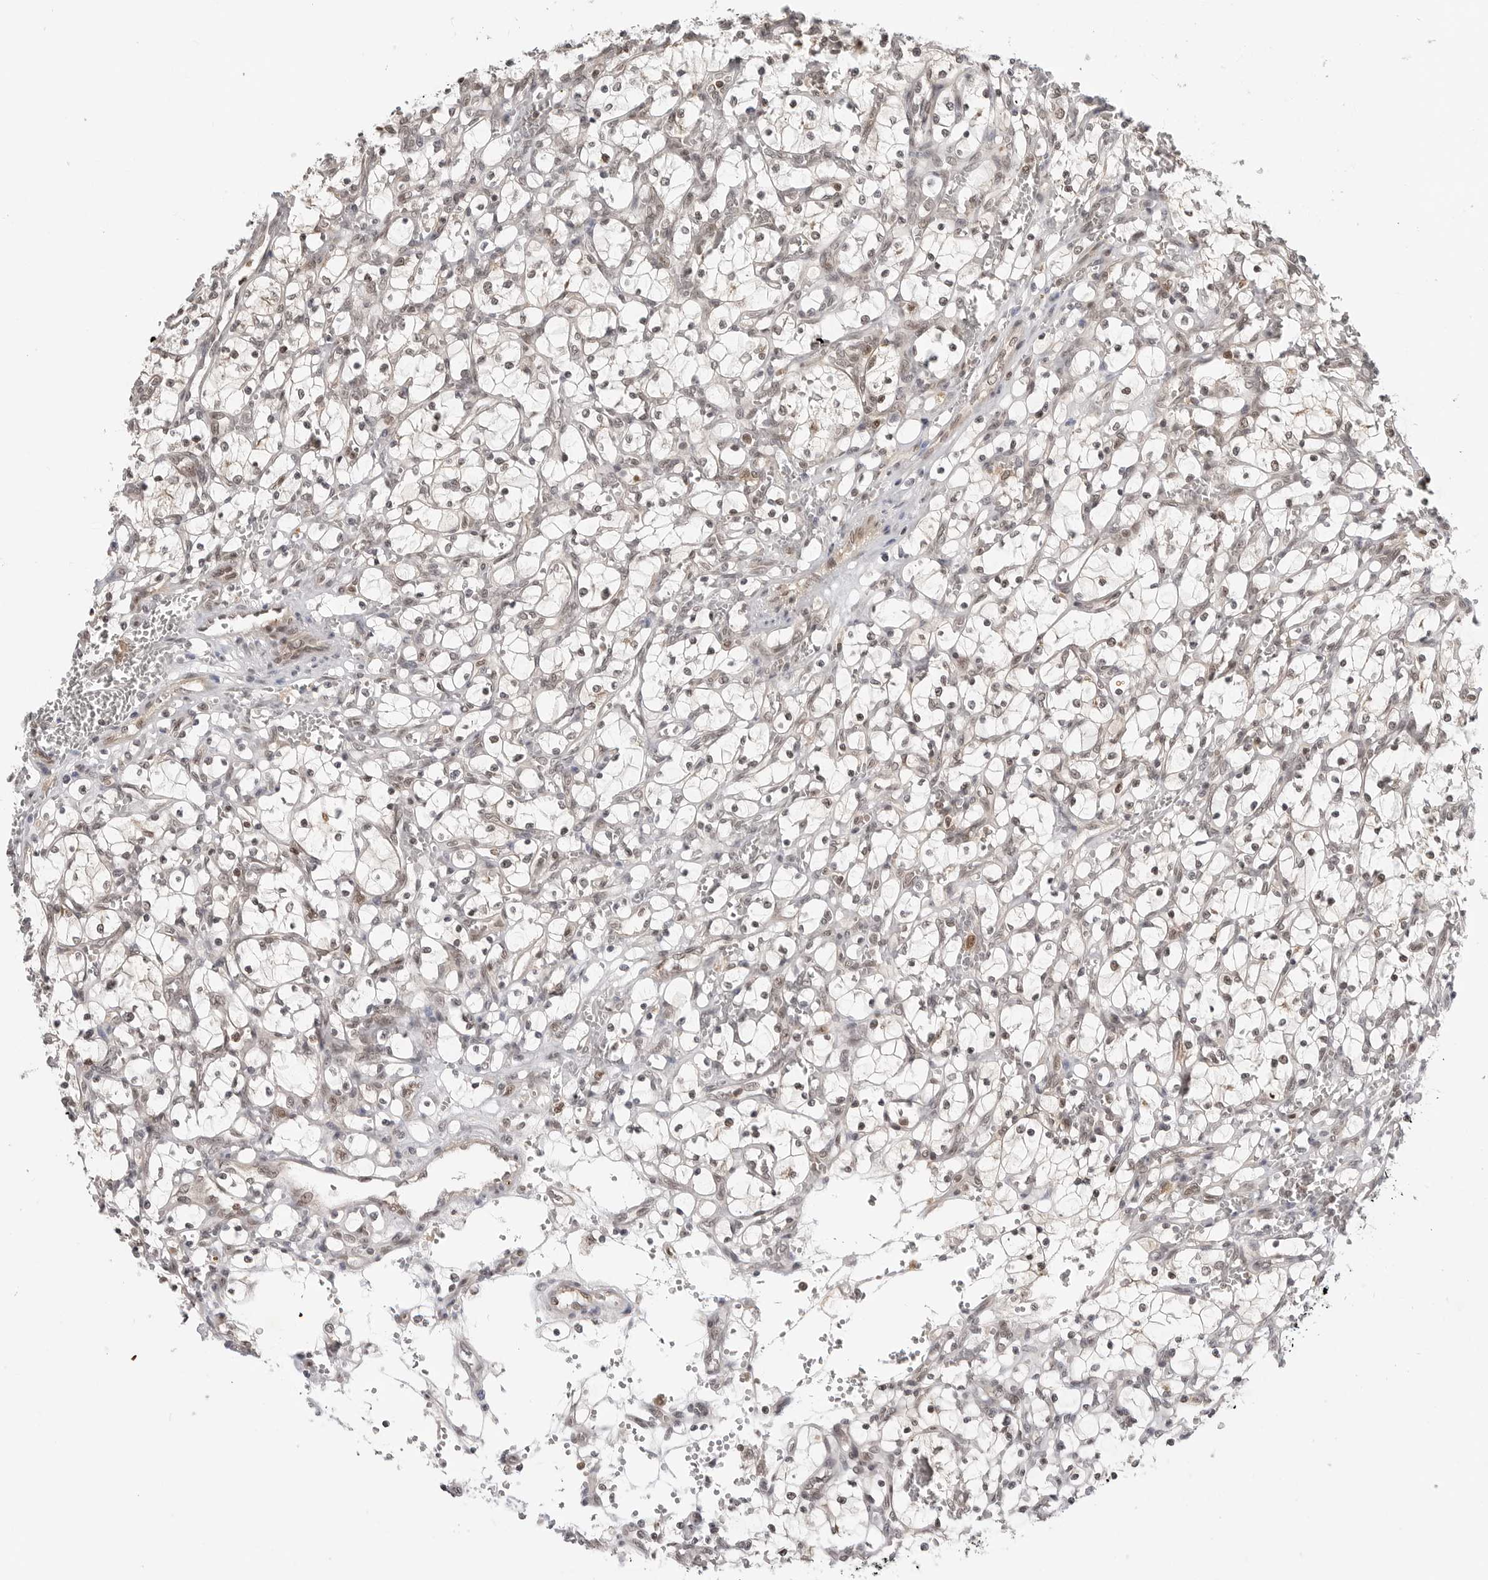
{"staining": {"intensity": "weak", "quantity": ">75%", "location": "nuclear"}, "tissue": "renal cancer", "cell_type": "Tumor cells", "image_type": "cancer", "snomed": [{"axis": "morphology", "description": "Adenocarcinoma, NOS"}, {"axis": "topography", "description": "Kidney"}], "caption": "Renal cancer (adenocarcinoma) stained with a brown dye reveals weak nuclear positive positivity in approximately >75% of tumor cells.", "gene": "C8orf33", "patient": {"sex": "female", "age": 69}}